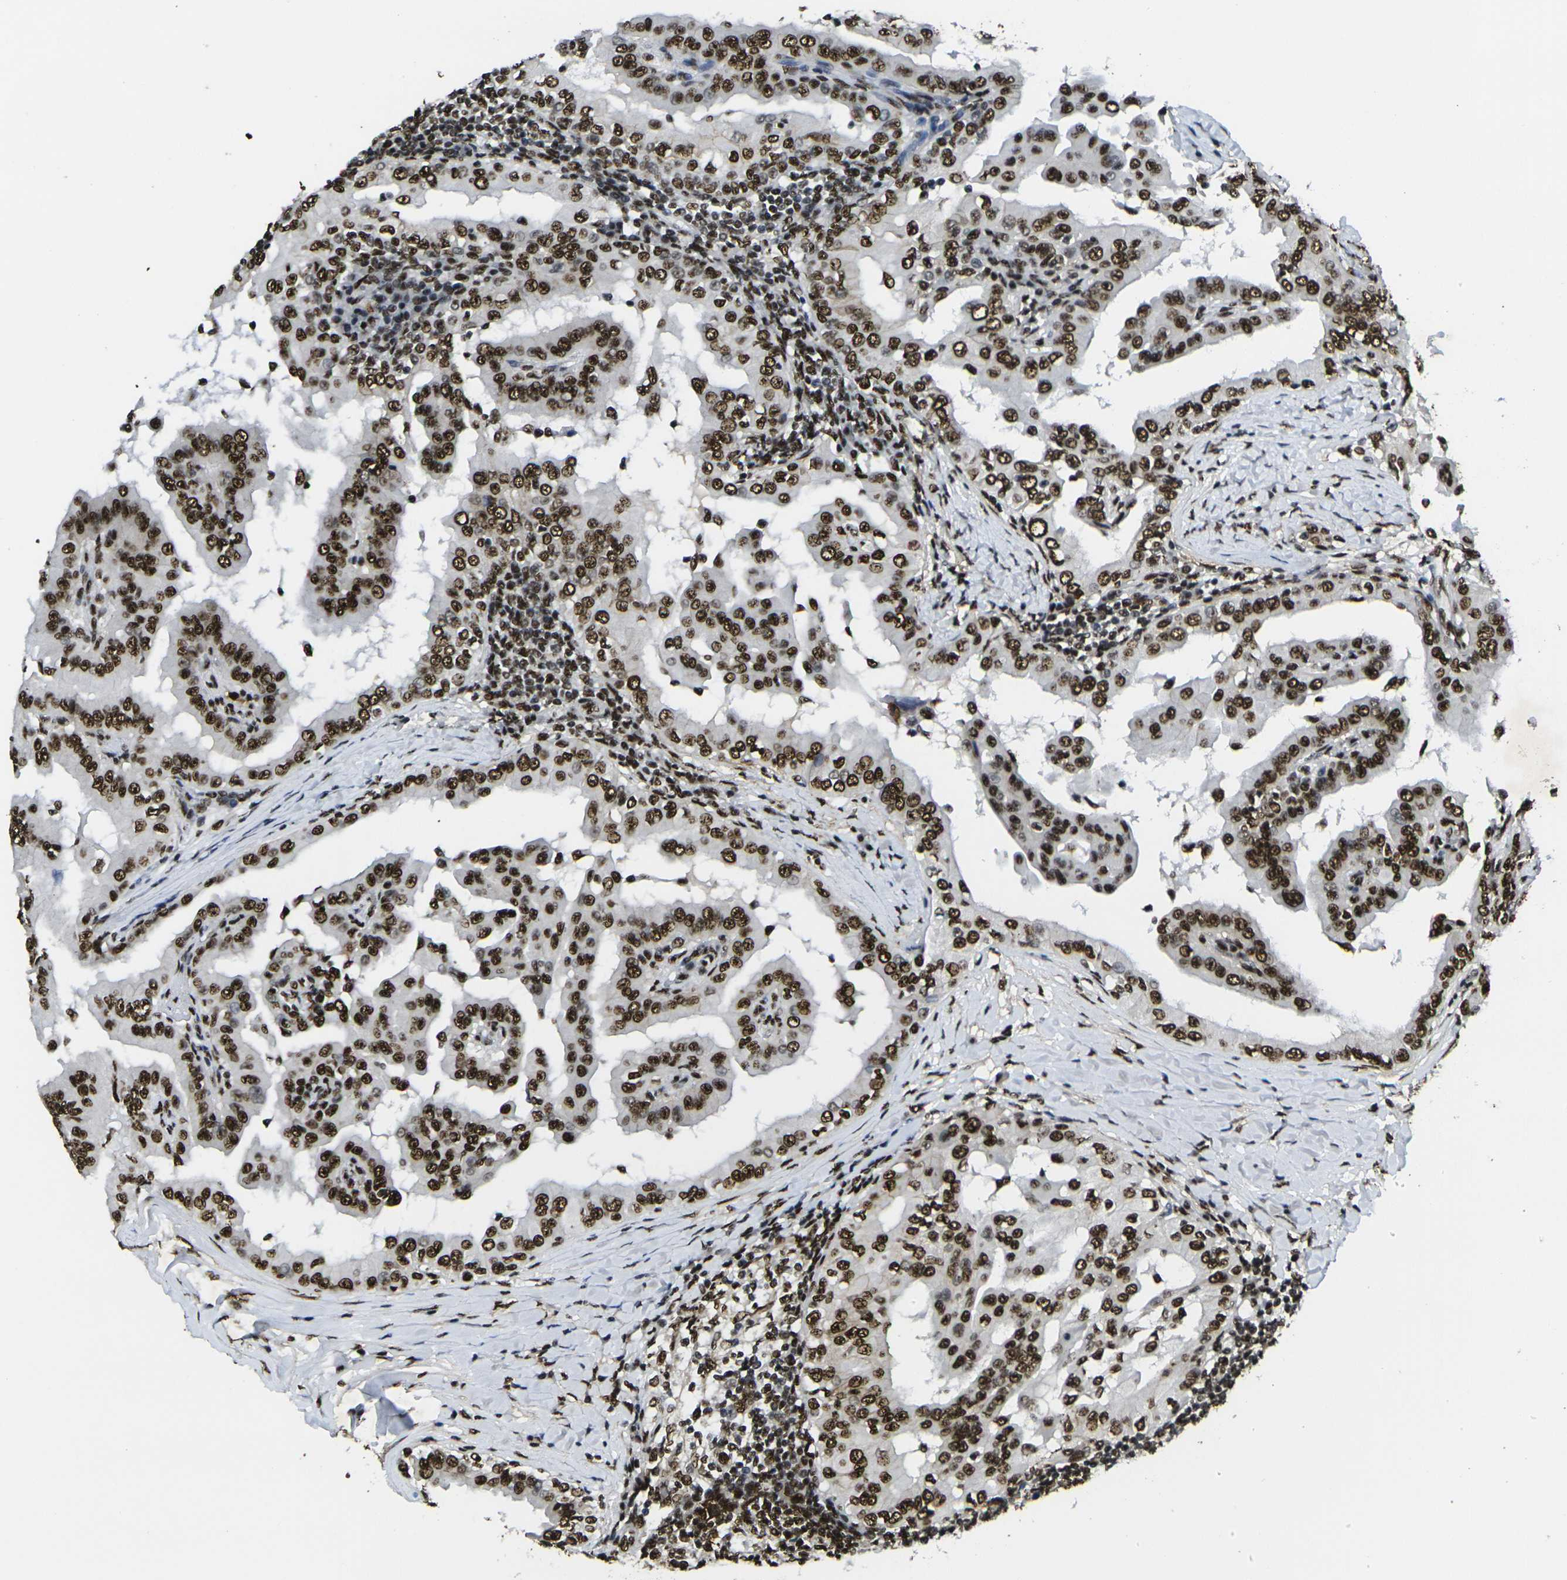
{"staining": {"intensity": "strong", "quantity": ">75%", "location": "nuclear"}, "tissue": "thyroid cancer", "cell_type": "Tumor cells", "image_type": "cancer", "snomed": [{"axis": "morphology", "description": "Papillary adenocarcinoma, NOS"}, {"axis": "topography", "description": "Thyroid gland"}], "caption": "There is high levels of strong nuclear positivity in tumor cells of thyroid cancer (papillary adenocarcinoma), as demonstrated by immunohistochemical staining (brown color).", "gene": "SMARCC1", "patient": {"sex": "male", "age": 33}}